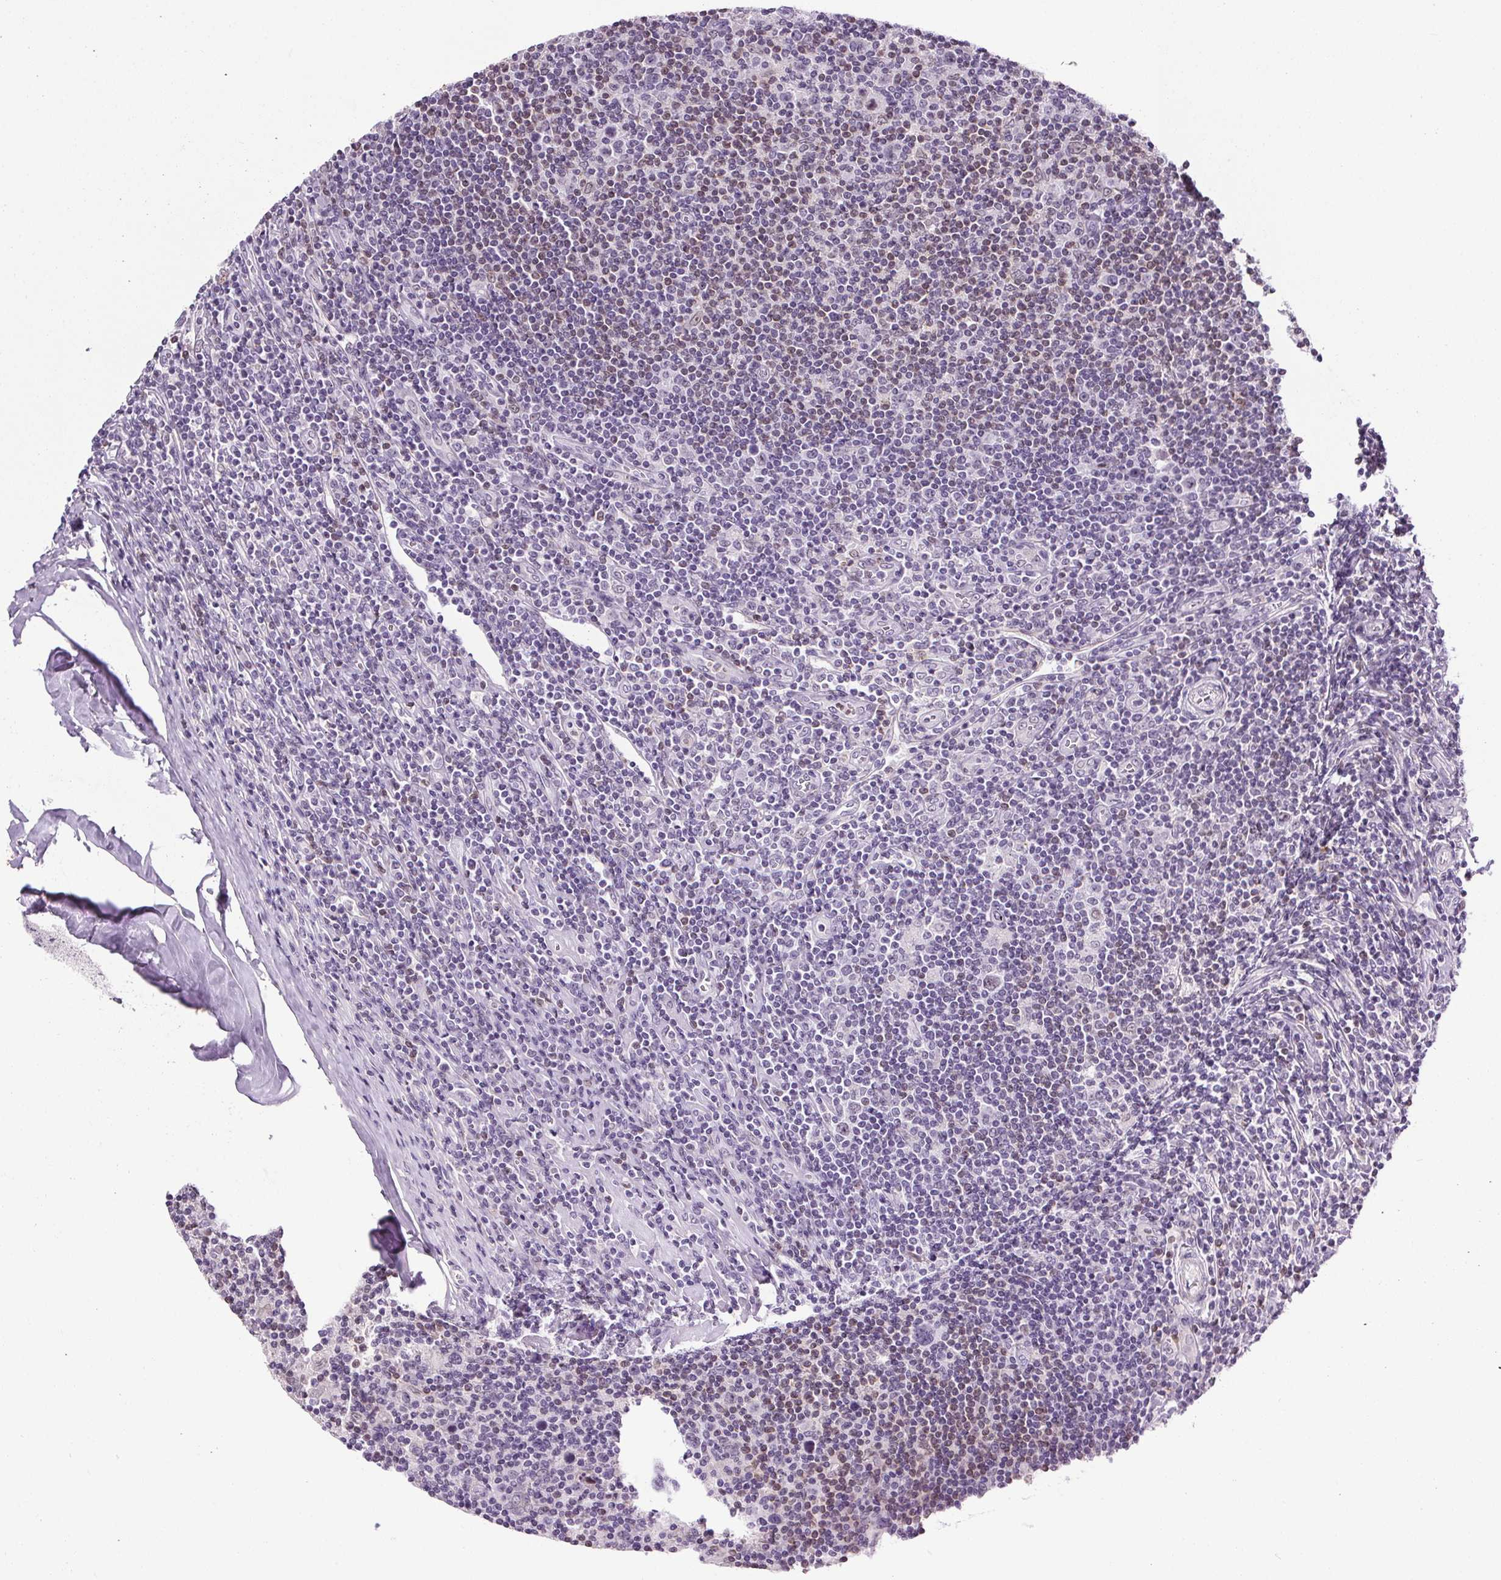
{"staining": {"intensity": "weak", "quantity": "<25%", "location": "nuclear"}, "tissue": "lymphoma", "cell_type": "Tumor cells", "image_type": "cancer", "snomed": [{"axis": "morphology", "description": "Hodgkin's disease, NOS"}, {"axis": "topography", "description": "Lymph node"}], "caption": "Immunohistochemistry (IHC) of lymphoma reveals no positivity in tumor cells.", "gene": "TMEM240", "patient": {"sex": "male", "age": 40}}